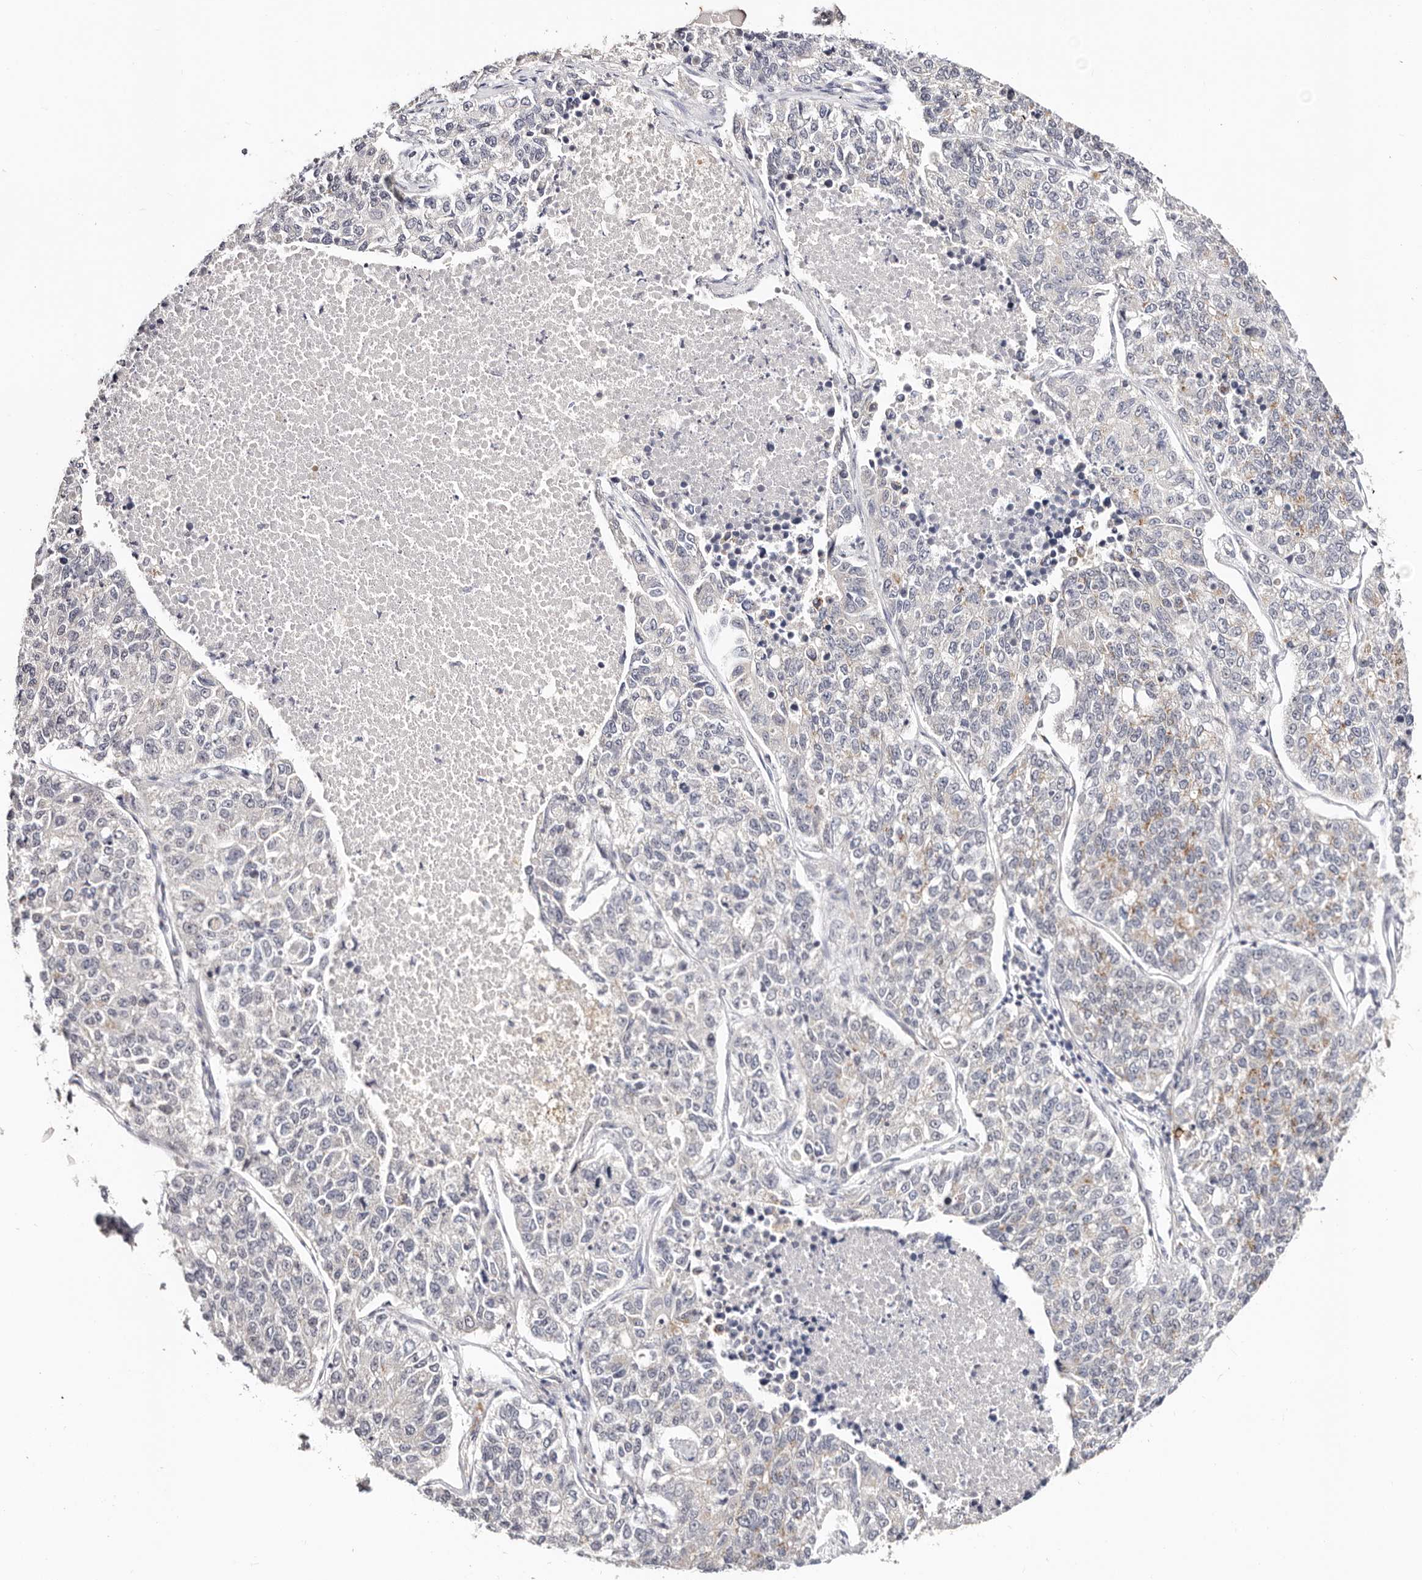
{"staining": {"intensity": "moderate", "quantity": "<25%", "location": "cytoplasmic/membranous"}, "tissue": "lung cancer", "cell_type": "Tumor cells", "image_type": "cancer", "snomed": [{"axis": "morphology", "description": "Adenocarcinoma, NOS"}, {"axis": "topography", "description": "Lung"}], "caption": "Protein positivity by IHC exhibits moderate cytoplasmic/membranous expression in about <25% of tumor cells in lung cancer.", "gene": "VIPAS39", "patient": {"sex": "male", "age": 49}}